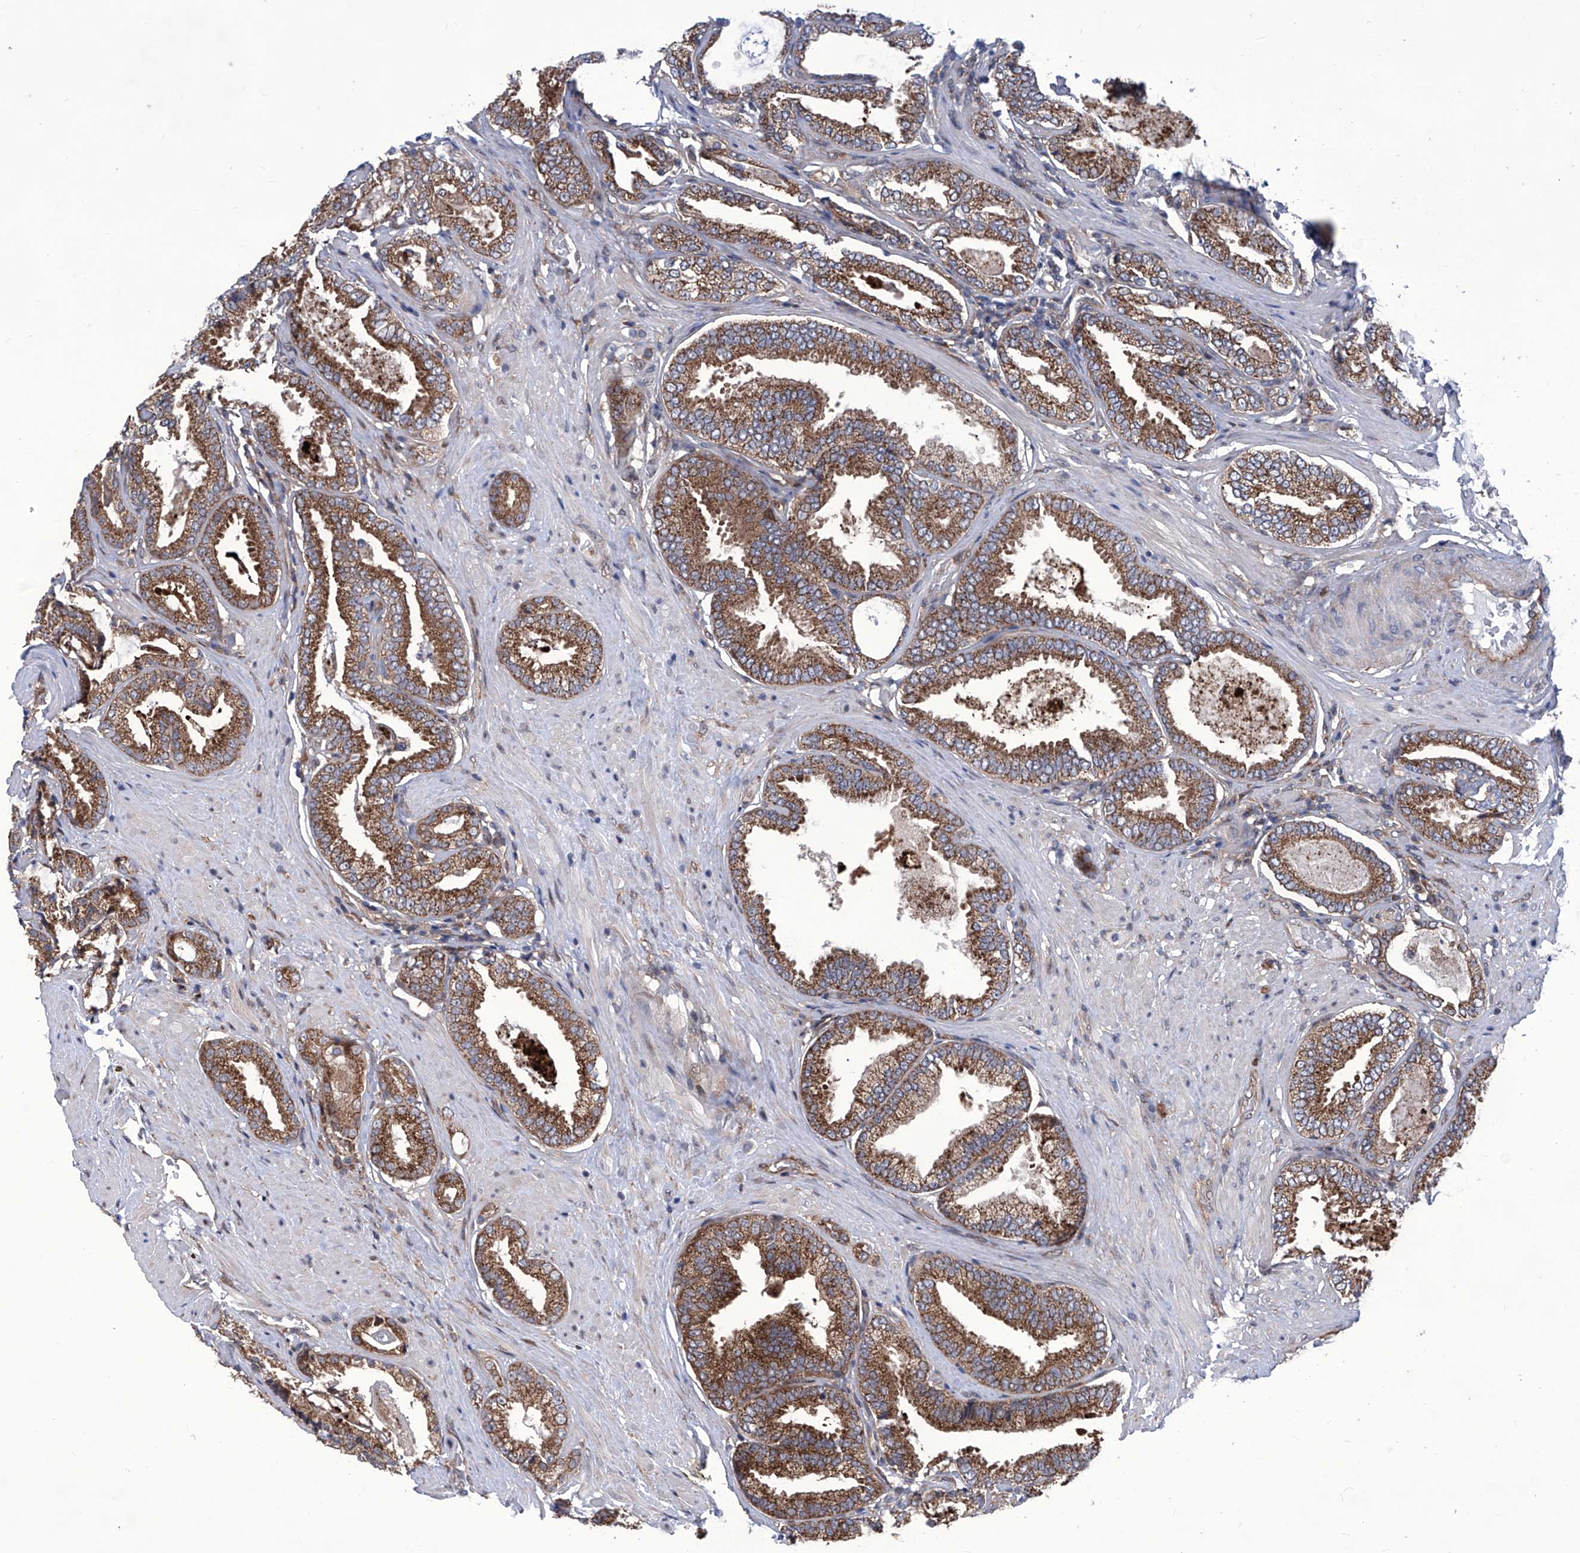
{"staining": {"intensity": "strong", "quantity": ">75%", "location": "cytoplasmic/membranous"}, "tissue": "prostate cancer", "cell_type": "Tumor cells", "image_type": "cancer", "snomed": [{"axis": "morphology", "description": "Adenocarcinoma, Low grade"}, {"axis": "topography", "description": "Prostate"}], "caption": "Prostate adenocarcinoma (low-grade) tissue demonstrates strong cytoplasmic/membranous expression in about >75% of tumor cells, visualized by immunohistochemistry. (Stains: DAB in brown, nuclei in blue, Microscopy: brightfield microscopy at high magnification).", "gene": "KTI12", "patient": {"sex": "male", "age": 71}}